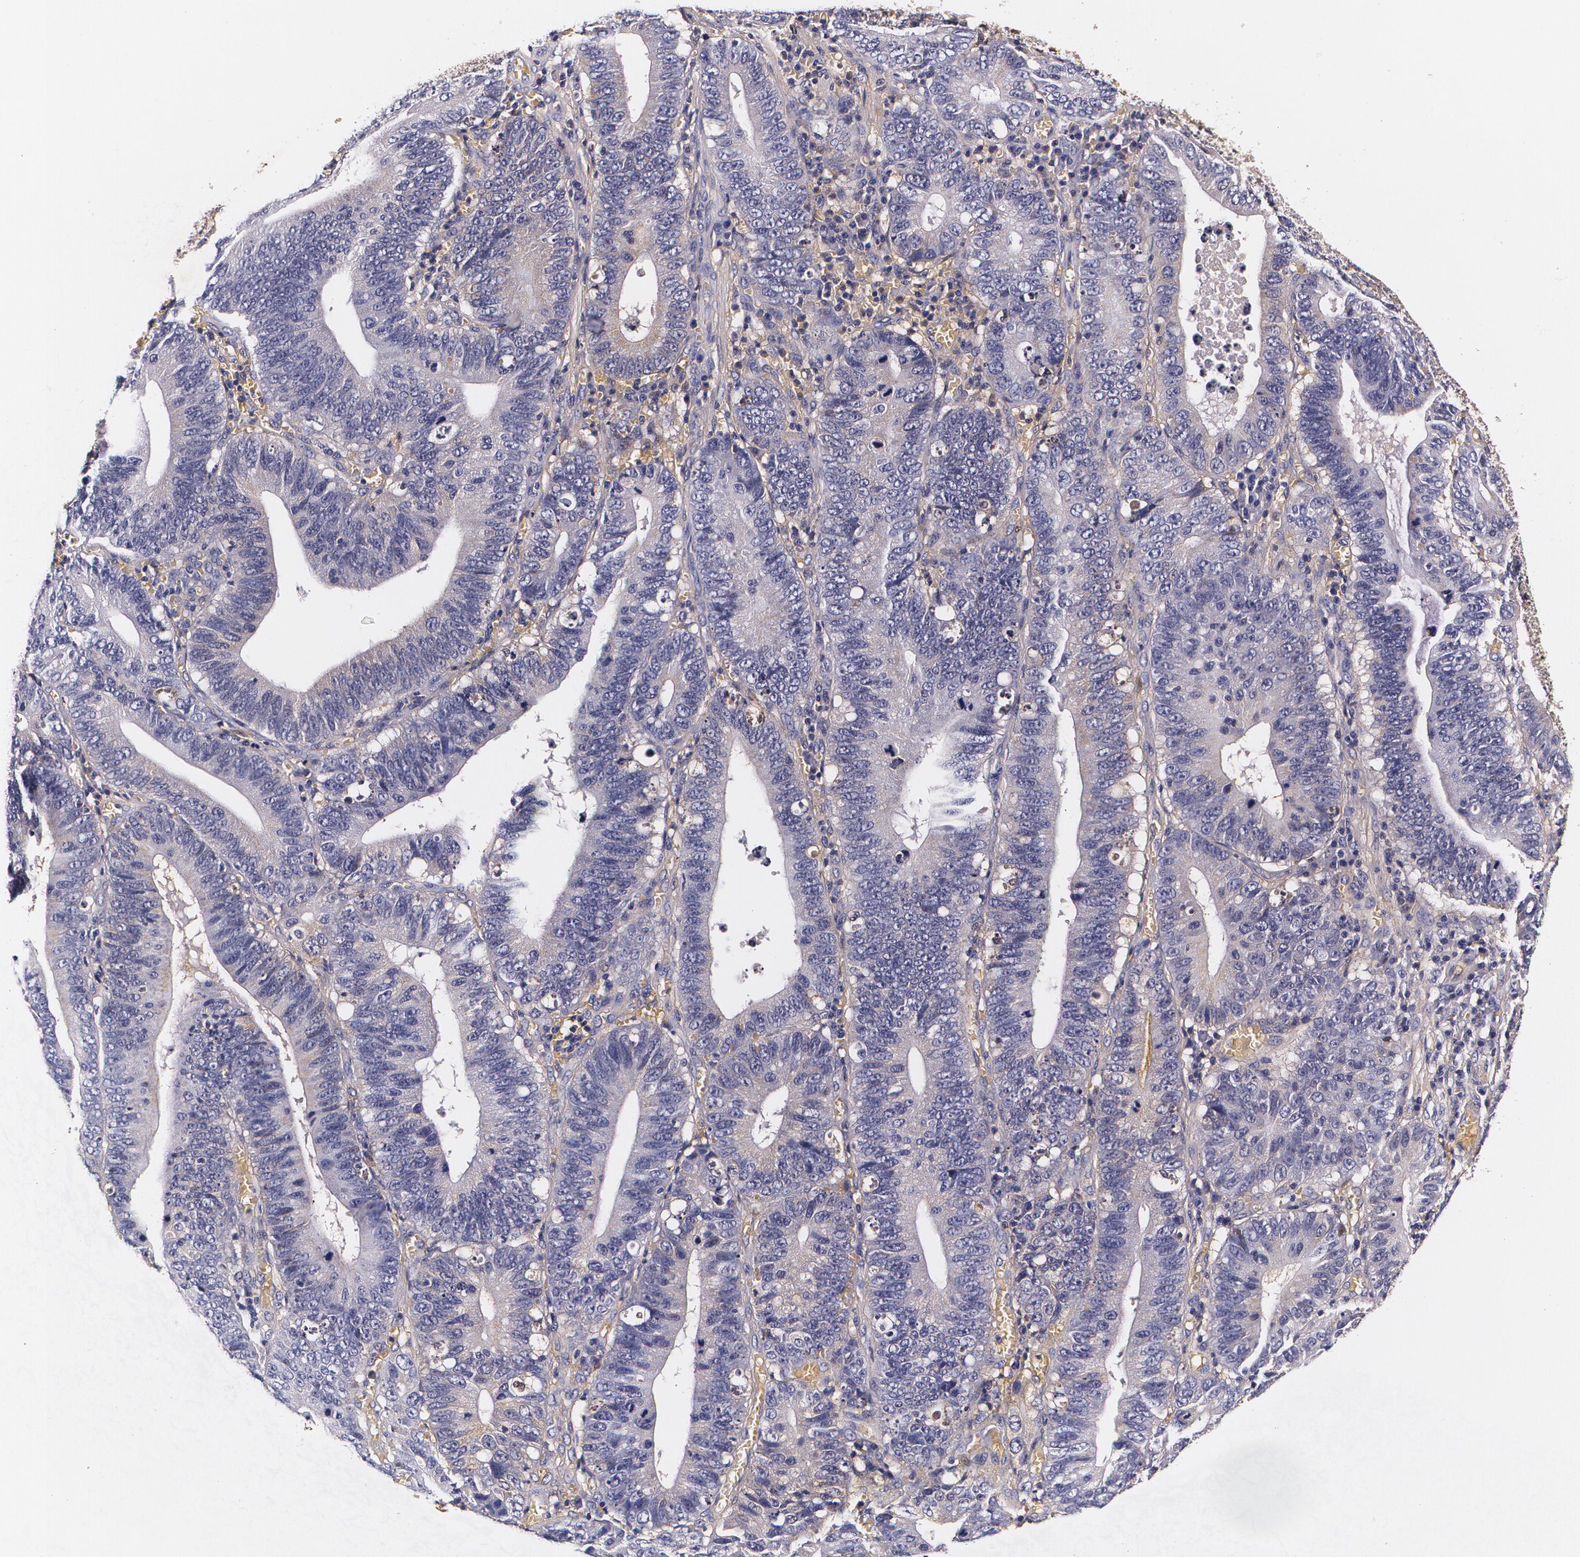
{"staining": {"intensity": "weak", "quantity": ">75%", "location": "cytoplasmic/membranous"}, "tissue": "stomach cancer", "cell_type": "Tumor cells", "image_type": "cancer", "snomed": [{"axis": "morphology", "description": "Adenocarcinoma, NOS"}, {"axis": "topography", "description": "Stomach"}, {"axis": "topography", "description": "Gastric cardia"}], "caption": "Immunohistochemistry (IHC) (DAB (3,3'-diaminobenzidine)) staining of human adenocarcinoma (stomach) reveals weak cytoplasmic/membranous protein expression in about >75% of tumor cells.", "gene": "TTR", "patient": {"sex": "male", "age": 59}}